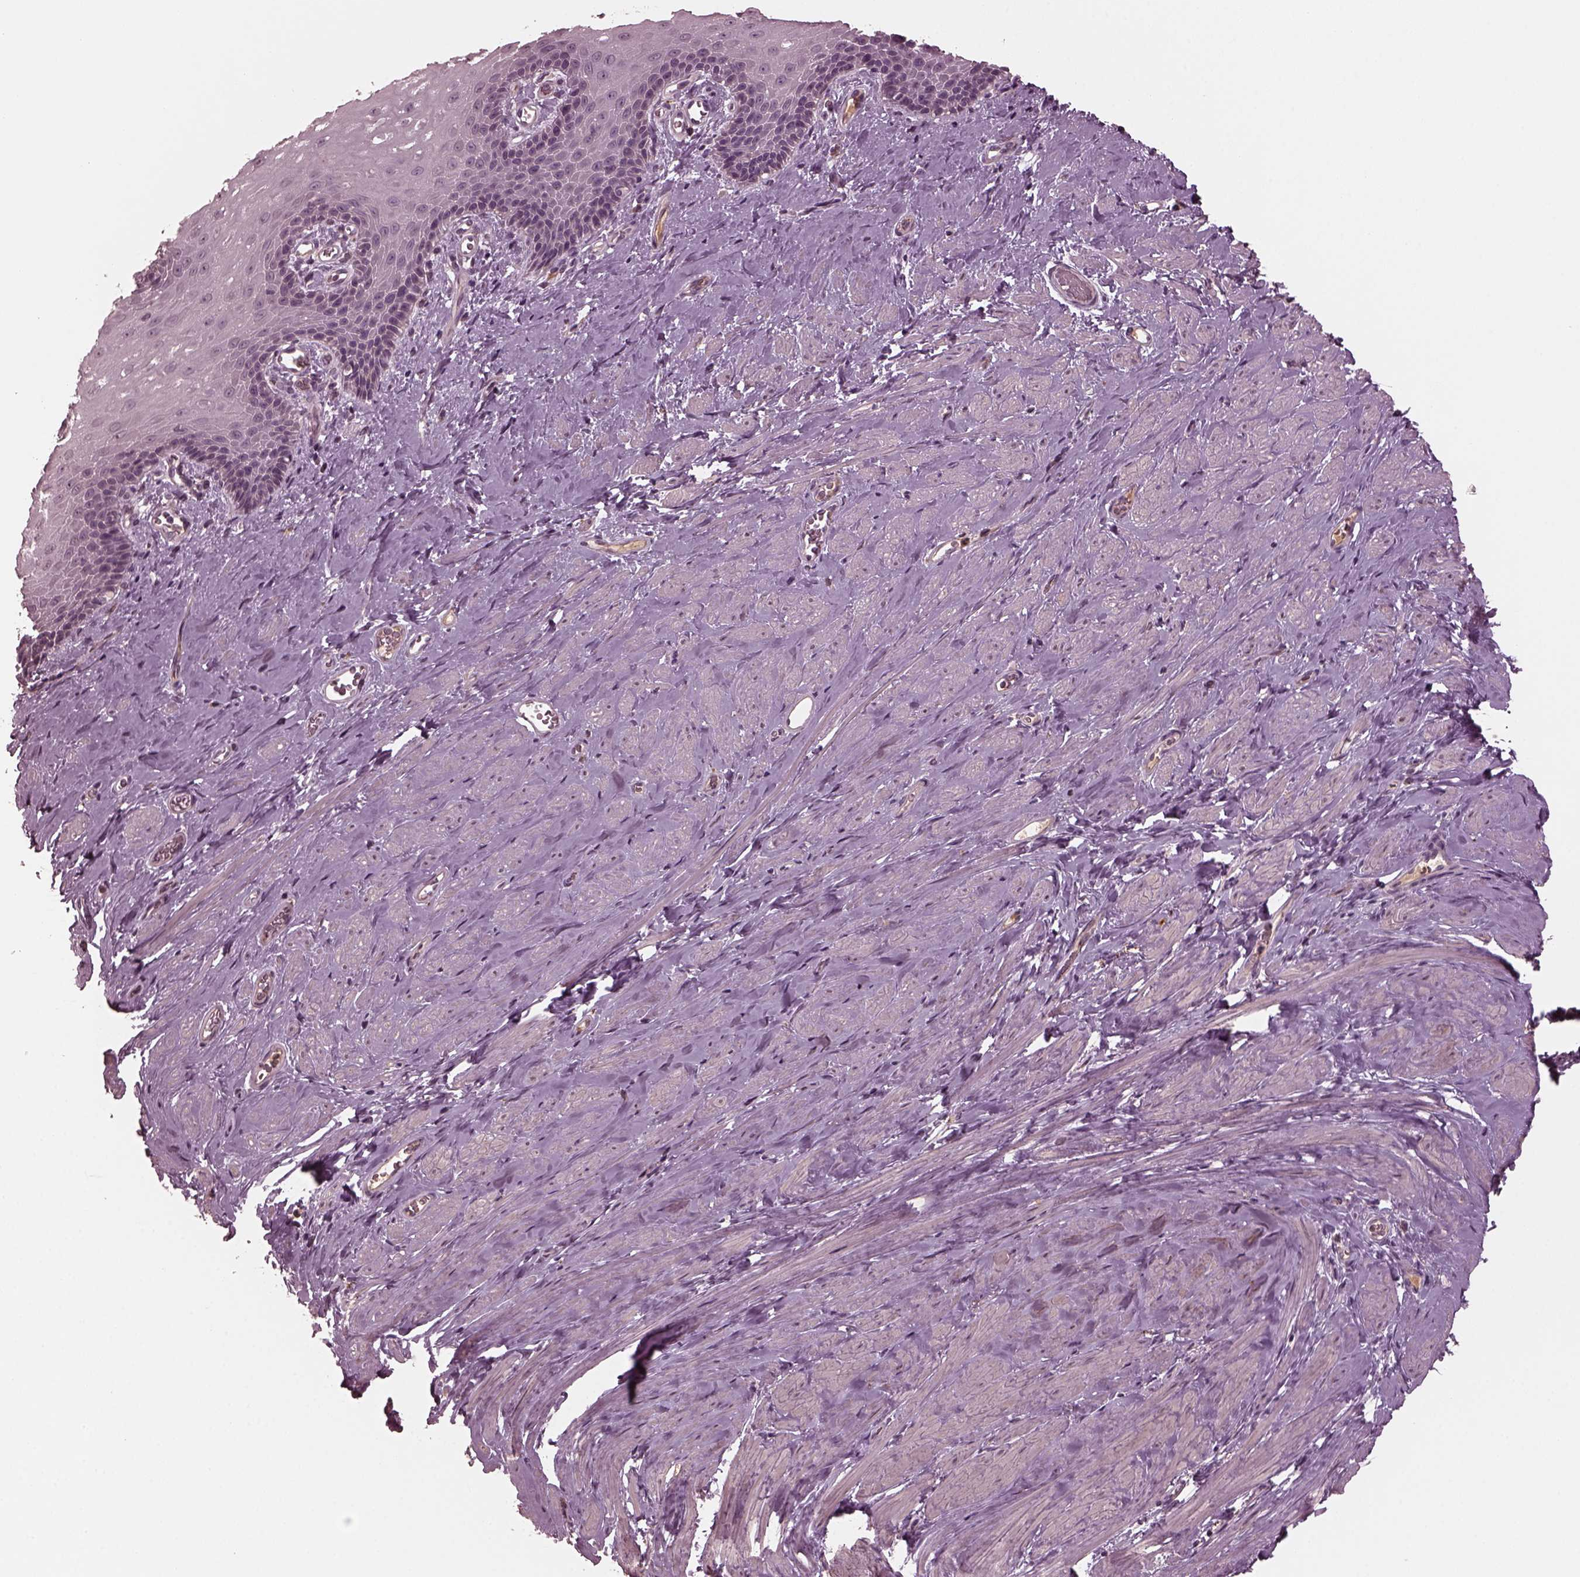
{"staining": {"intensity": "negative", "quantity": "none", "location": "none"}, "tissue": "esophagus", "cell_type": "Squamous epithelial cells", "image_type": "normal", "snomed": [{"axis": "morphology", "description": "Normal tissue, NOS"}, {"axis": "topography", "description": "Esophagus"}], "caption": "Immunohistochemistry photomicrograph of benign esophagus: human esophagus stained with DAB (3,3'-diaminobenzidine) shows no significant protein positivity in squamous epithelial cells. Nuclei are stained in blue.", "gene": "PORCN", "patient": {"sex": "male", "age": 64}}